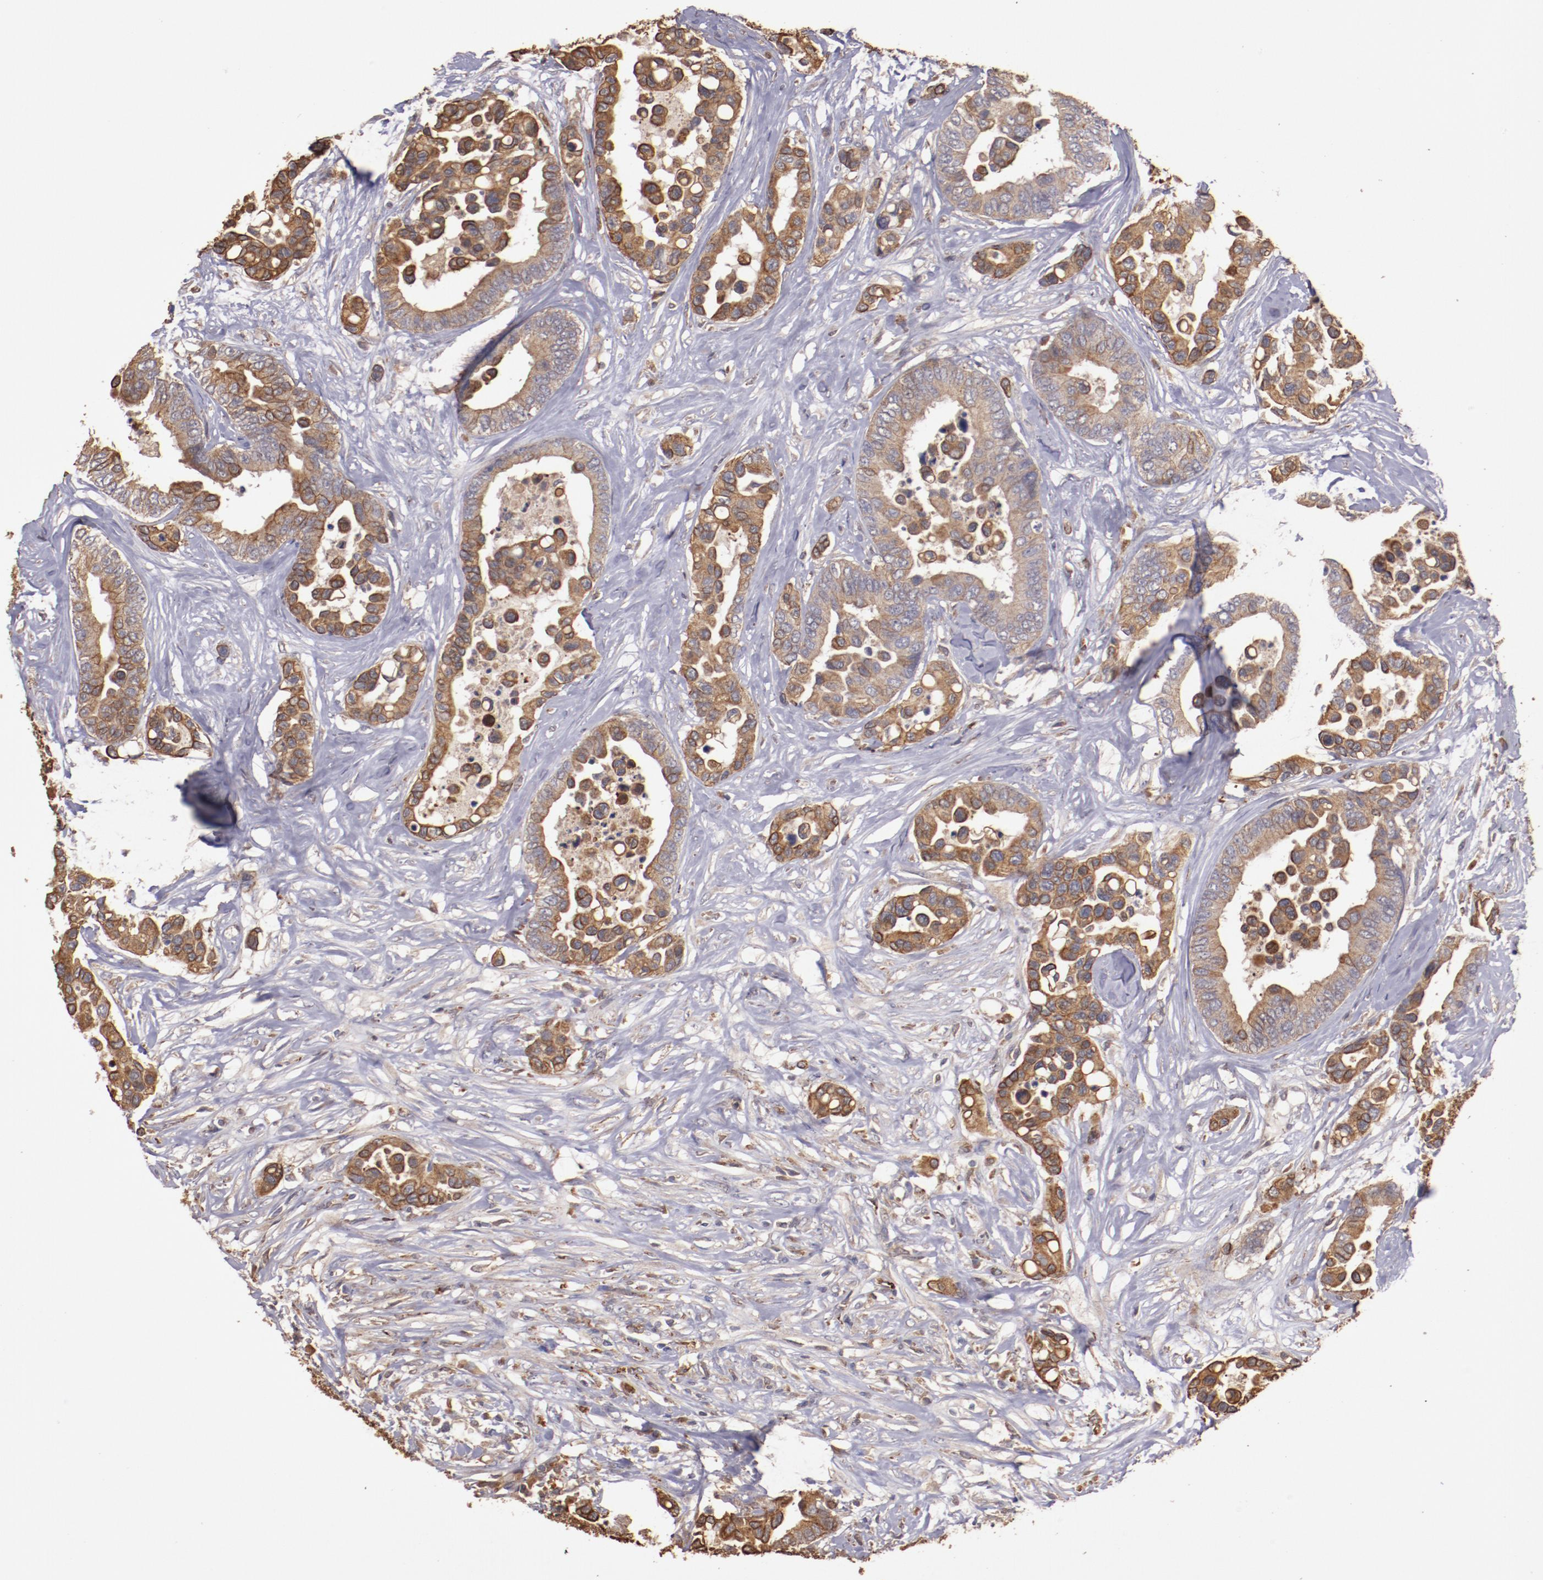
{"staining": {"intensity": "moderate", "quantity": ">75%", "location": "cytoplasmic/membranous"}, "tissue": "colorectal cancer", "cell_type": "Tumor cells", "image_type": "cancer", "snomed": [{"axis": "morphology", "description": "Adenocarcinoma, NOS"}, {"axis": "topography", "description": "Colon"}], "caption": "Moderate cytoplasmic/membranous staining for a protein is appreciated in approximately >75% of tumor cells of adenocarcinoma (colorectal) using immunohistochemistry (IHC).", "gene": "SRRD", "patient": {"sex": "male", "age": 82}}